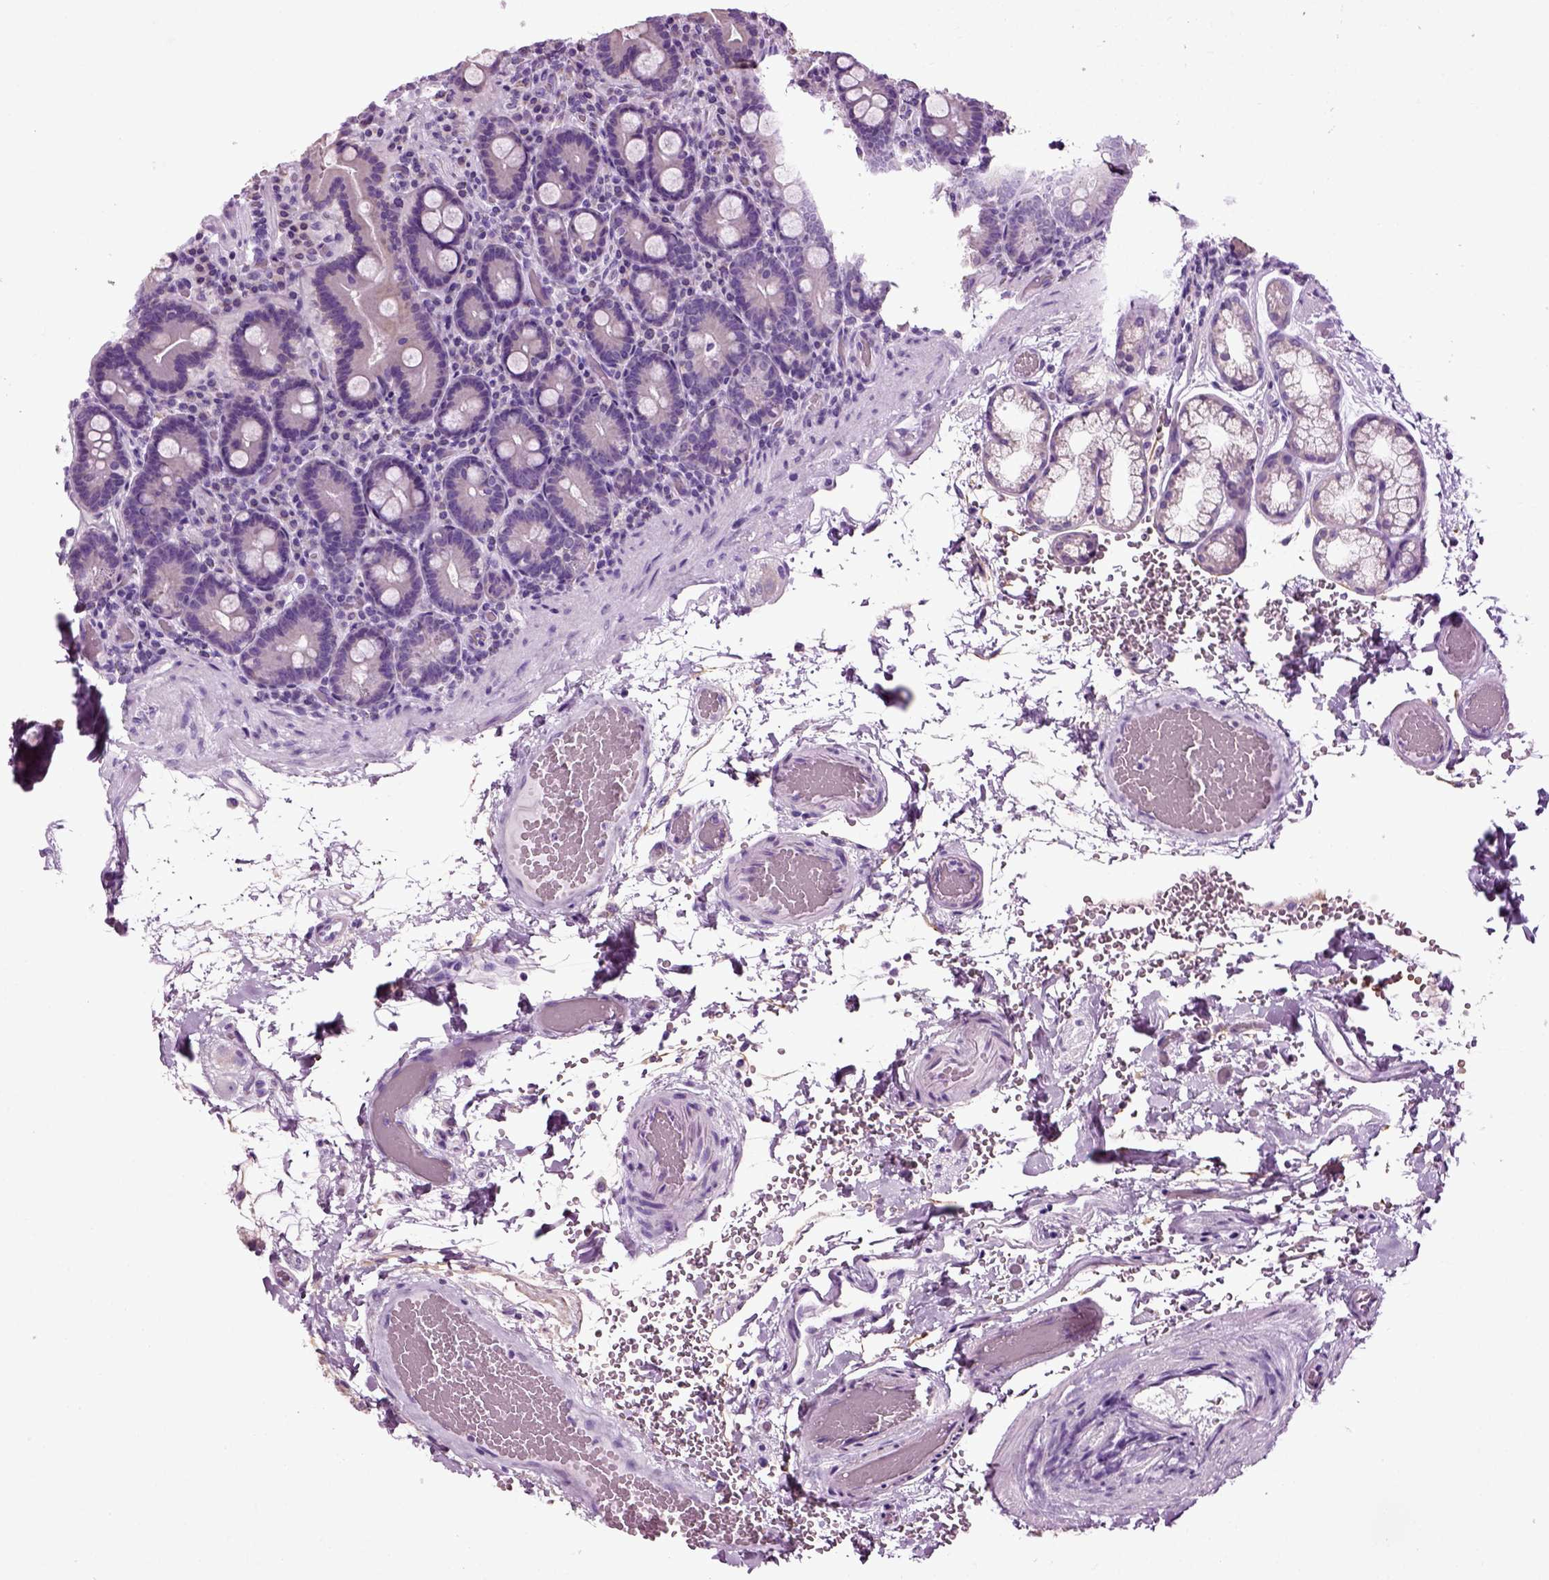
{"staining": {"intensity": "negative", "quantity": "none", "location": "none"}, "tissue": "duodenum", "cell_type": "Glandular cells", "image_type": "normal", "snomed": [{"axis": "morphology", "description": "Normal tissue, NOS"}, {"axis": "topography", "description": "Duodenum"}], "caption": "This is a image of immunohistochemistry (IHC) staining of normal duodenum, which shows no positivity in glandular cells. Brightfield microscopy of immunohistochemistry (IHC) stained with DAB (3,3'-diaminobenzidine) (brown) and hematoxylin (blue), captured at high magnification.", "gene": "DNAH10", "patient": {"sex": "female", "age": 62}}